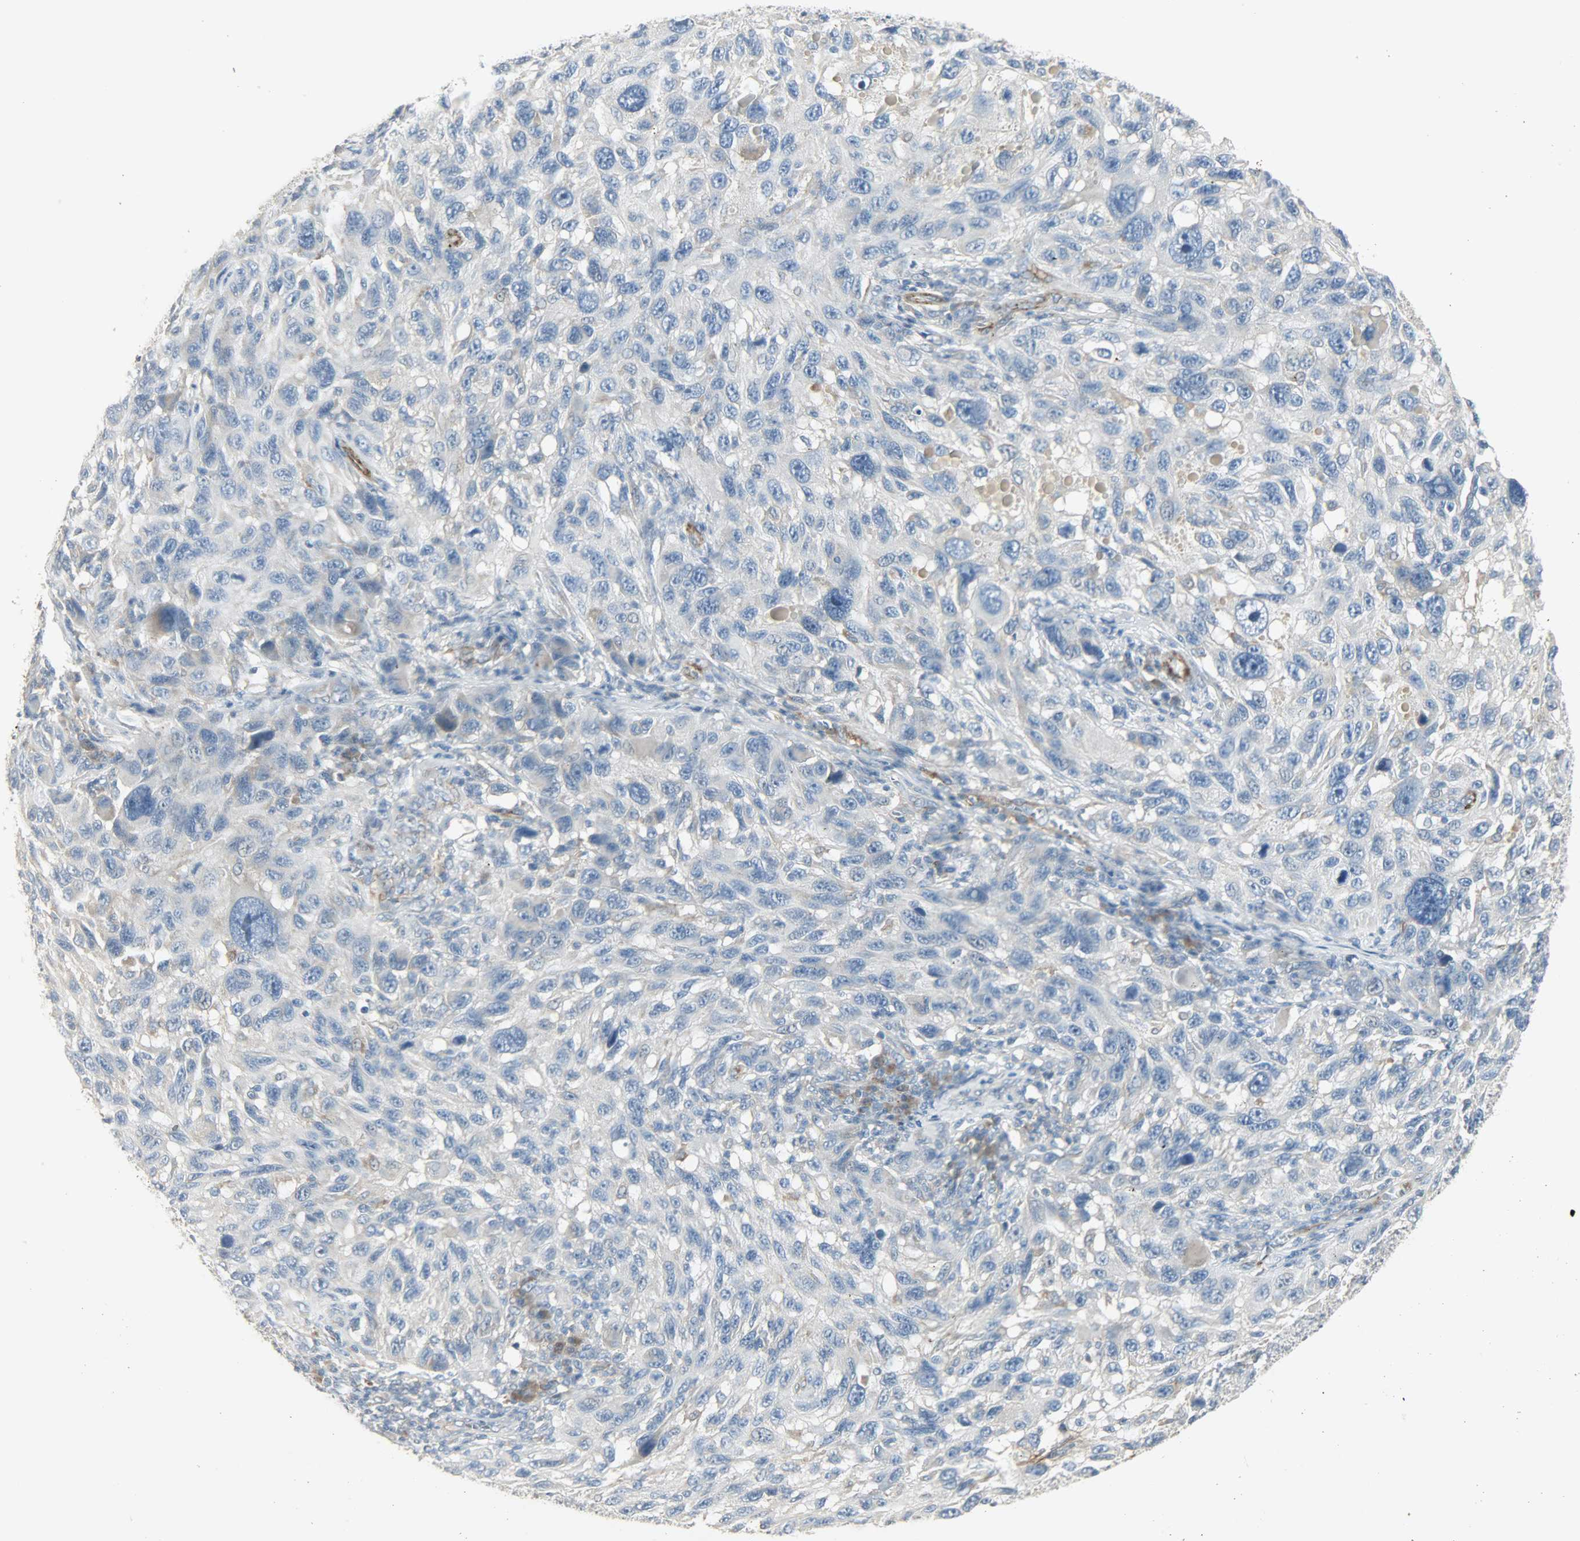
{"staining": {"intensity": "negative", "quantity": "none", "location": "none"}, "tissue": "melanoma", "cell_type": "Tumor cells", "image_type": "cancer", "snomed": [{"axis": "morphology", "description": "Malignant melanoma, NOS"}, {"axis": "topography", "description": "Skin"}], "caption": "IHC histopathology image of neoplastic tissue: human melanoma stained with DAB (3,3'-diaminobenzidine) reveals no significant protein positivity in tumor cells.", "gene": "ENPEP", "patient": {"sex": "male", "age": 53}}